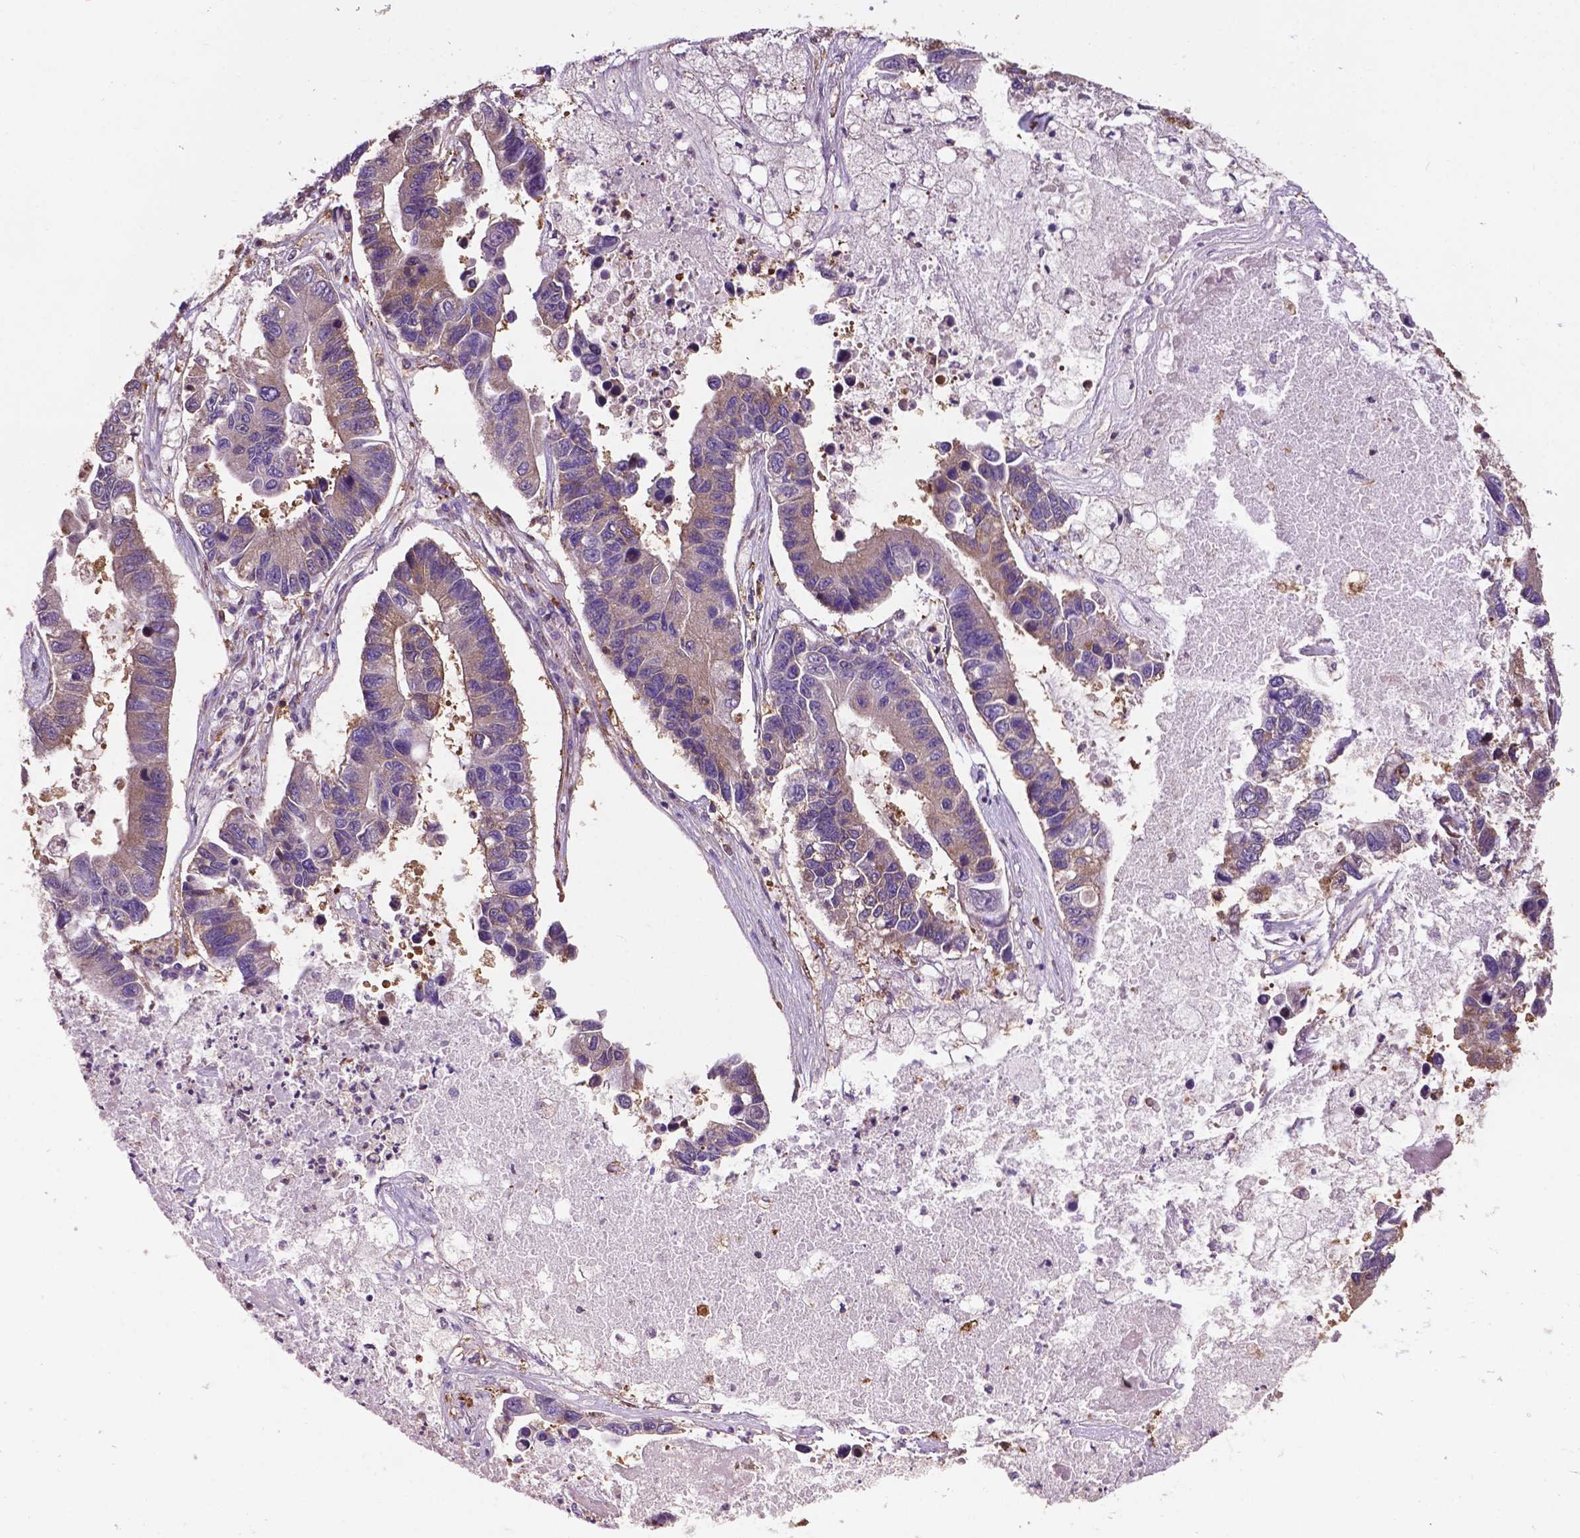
{"staining": {"intensity": "weak", "quantity": "25%-75%", "location": "cytoplasmic/membranous"}, "tissue": "lung cancer", "cell_type": "Tumor cells", "image_type": "cancer", "snomed": [{"axis": "morphology", "description": "Adenocarcinoma, NOS"}, {"axis": "topography", "description": "Bronchus"}, {"axis": "topography", "description": "Lung"}], "caption": "Immunohistochemical staining of lung adenocarcinoma shows low levels of weak cytoplasmic/membranous protein expression in about 25%-75% of tumor cells.", "gene": "SMAD3", "patient": {"sex": "female", "age": 51}}